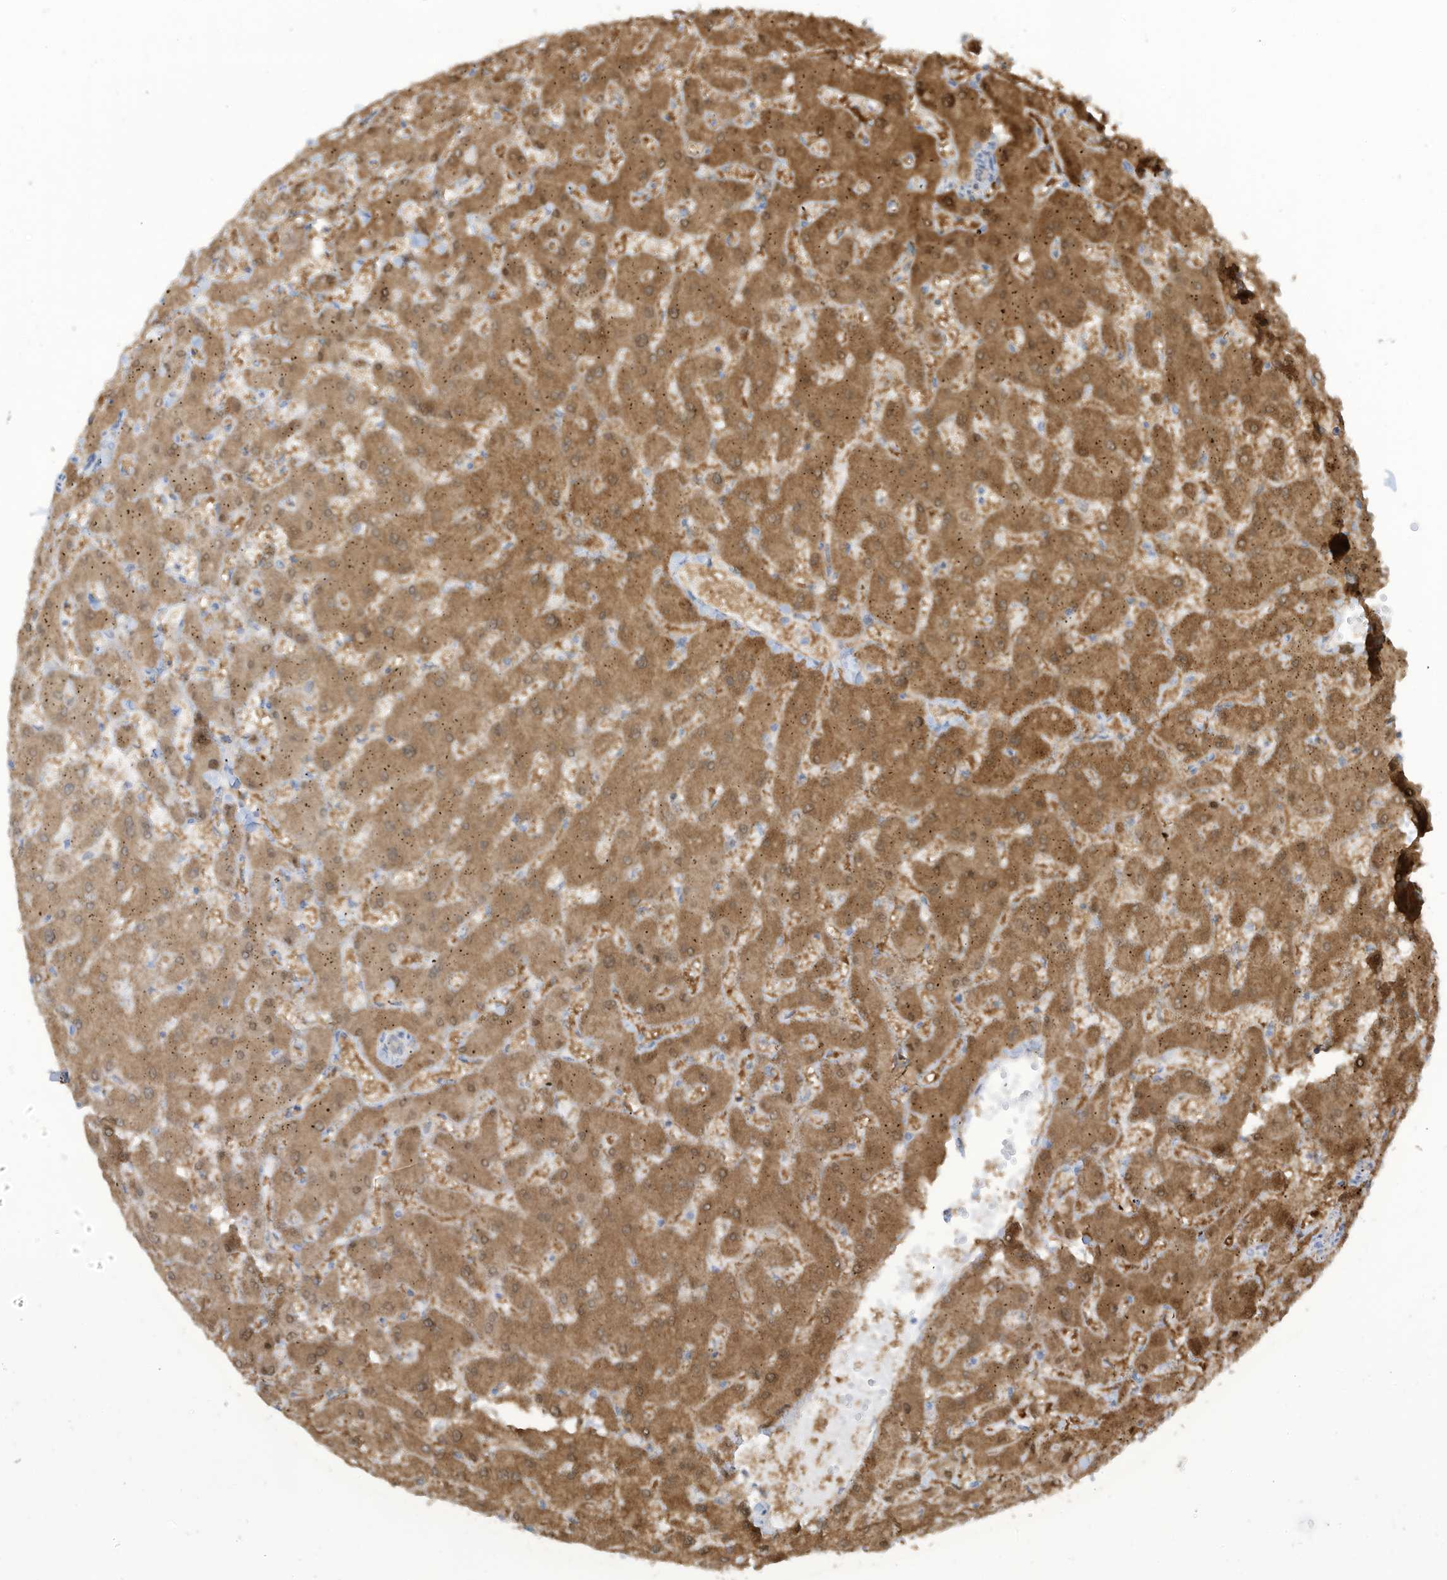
{"staining": {"intensity": "weak", "quantity": "<25%", "location": "cytoplasmic/membranous"}, "tissue": "liver", "cell_type": "Cholangiocytes", "image_type": "normal", "snomed": [{"axis": "morphology", "description": "Normal tissue, NOS"}, {"axis": "topography", "description": "Liver"}], "caption": "High magnification brightfield microscopy of normal liver stained with DAB (3,3'-diaminobenzidine) (brown) and counterstained with hematoxylin (blue): cholangiocytes show no significant positivity. The staining was performed using DAB (3,3'-diaminobenzidine) to visualize the protein expression in brown, while the nuclei were stained in blue with hematoxylin (Magnification: 20x).", "gene": "LRRN2", "patient": {"sex": "female", "age": 63}}